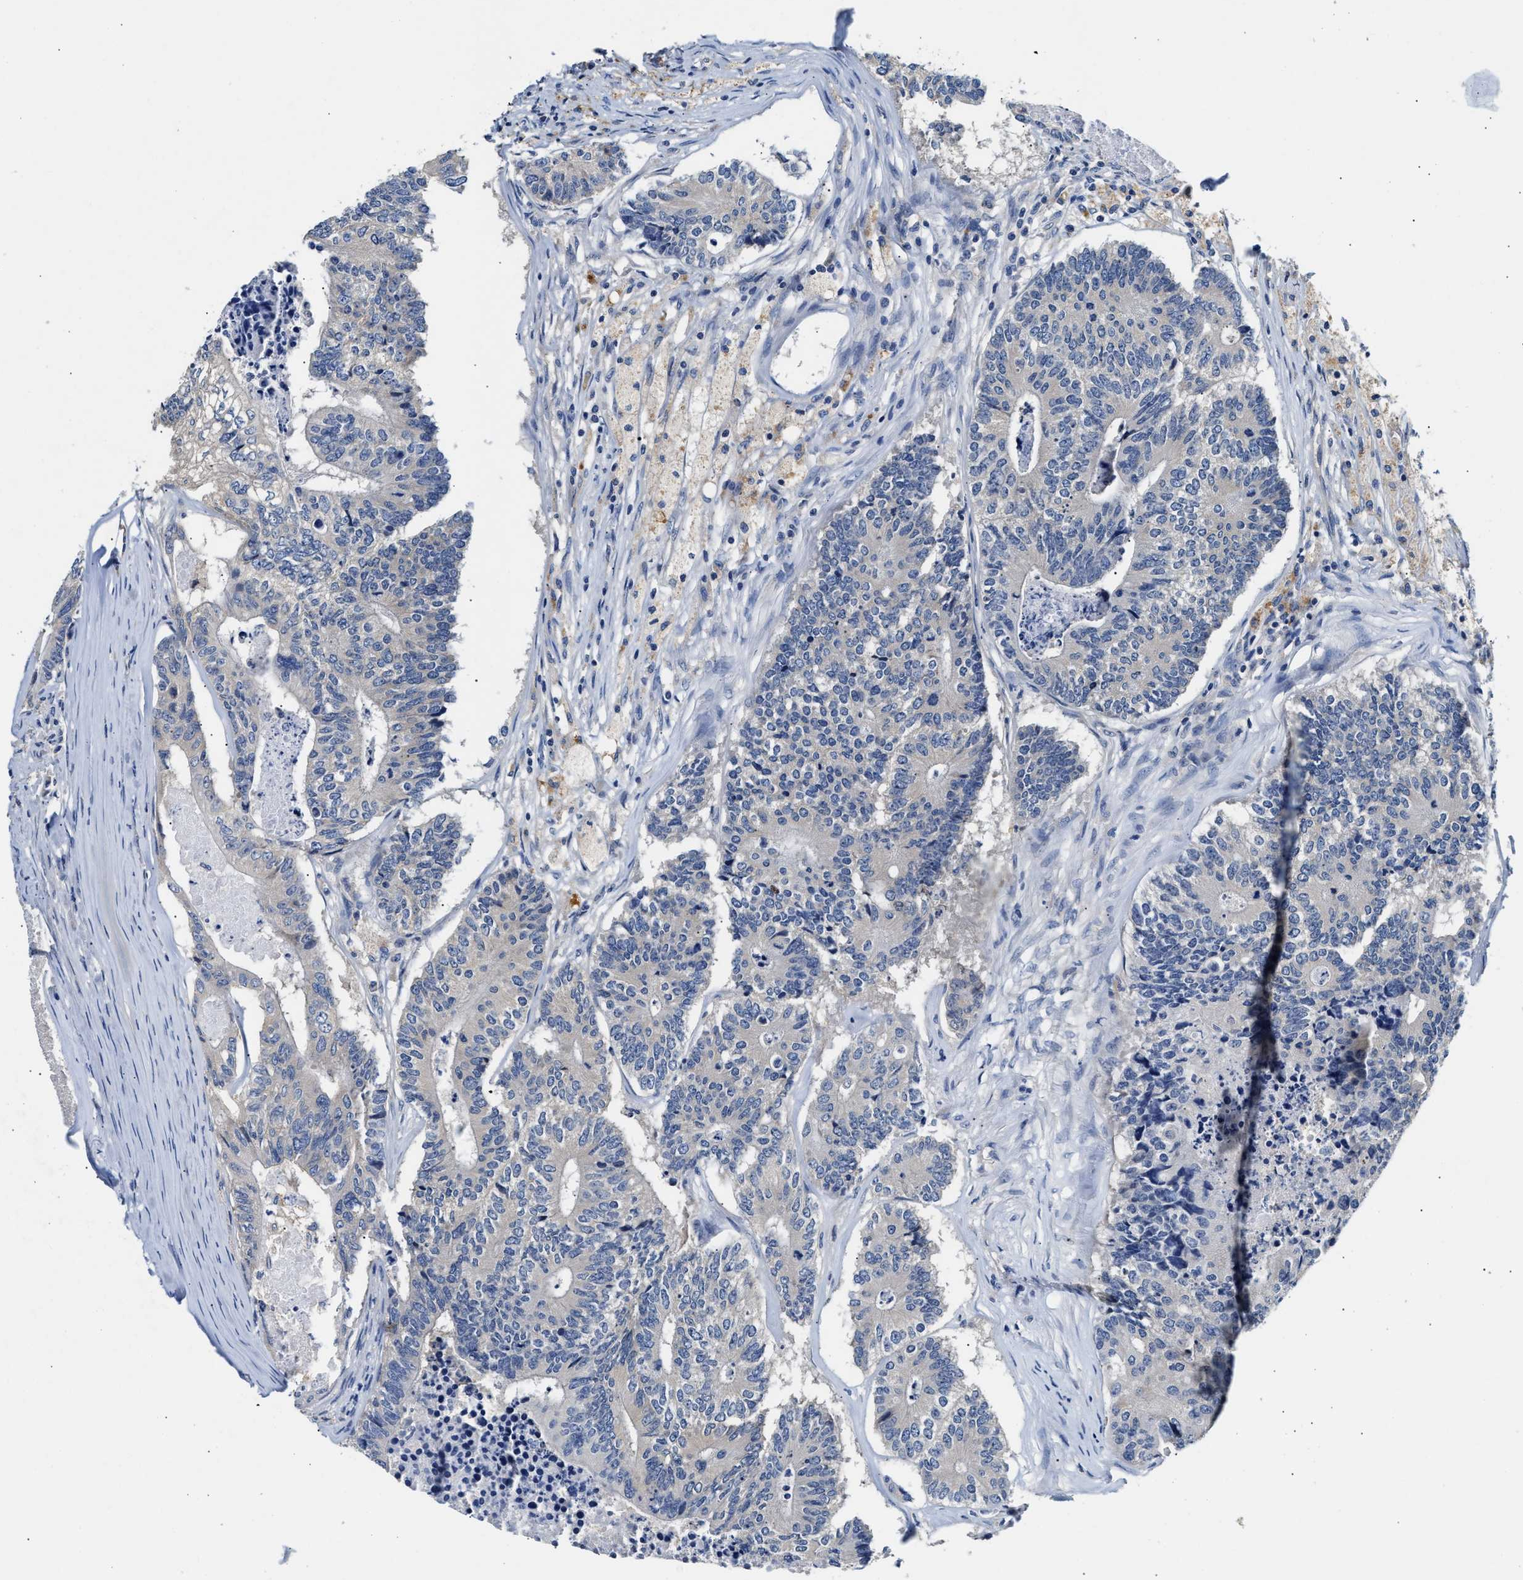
{"staining": {"intensity": "negative", "quantity": "none", "location": "none"}, "tissue": "colorectal cancer", "cell_type": "Tumor cells", "image_type": "cancer", "snomed": [{"axis": "morphology", "description": "Adenocarcinoma, NOS"}, {"axis": "topography", "description": "Colon"}], "caption": "Immunohistochemistry (IHC) micrograph of human colorectal cancer (adenocarcinoma) stained for a protein (brown), which exhibits no expression in tumor cells.", "gene": "FAM185A", "patient": {"sex": "female", "age": 67}}